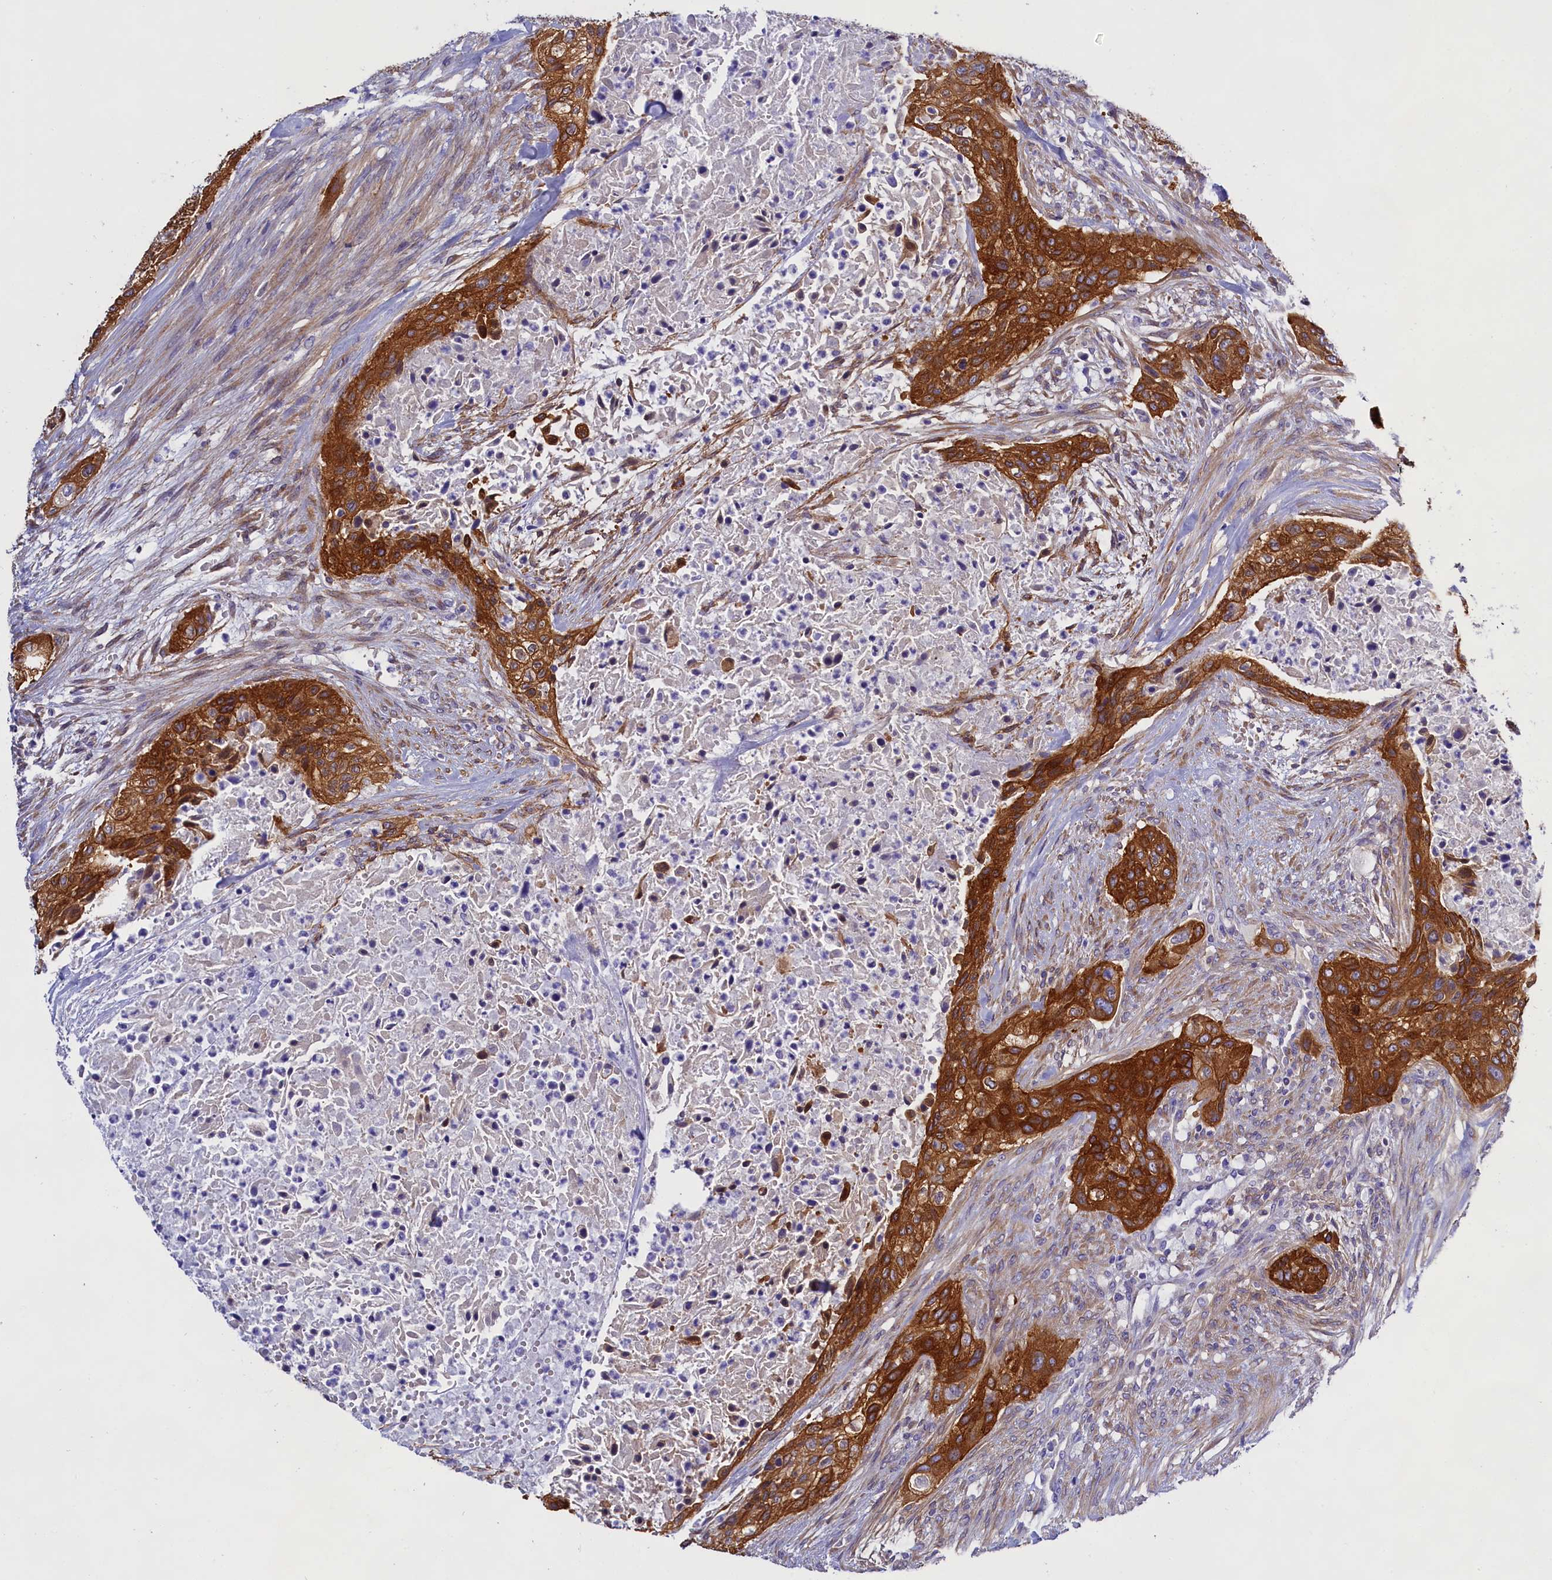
{"staining": {"intensity": "strong", "quantity": ">75%", "location": "cytoplasmic/membranous"}, "tissue": "urothelial cancer", "cell_type": "Tumor cells", "image_type": "cancer", "snomed": [{"axis": "morphology", "description": "Urothelial carcinoma, High grade"}, {"axis": "topography", "description": "Urinary bladder"}], "caption": "Urothelial carcinoma (high-grade) stained with a brown dye demonstrates strong cytoplasmic/membranous positive positivity in approximately >75% of tumor cells.", "gene": "PPP1R13L", "patient": {"sex": "male", "age": 35}}